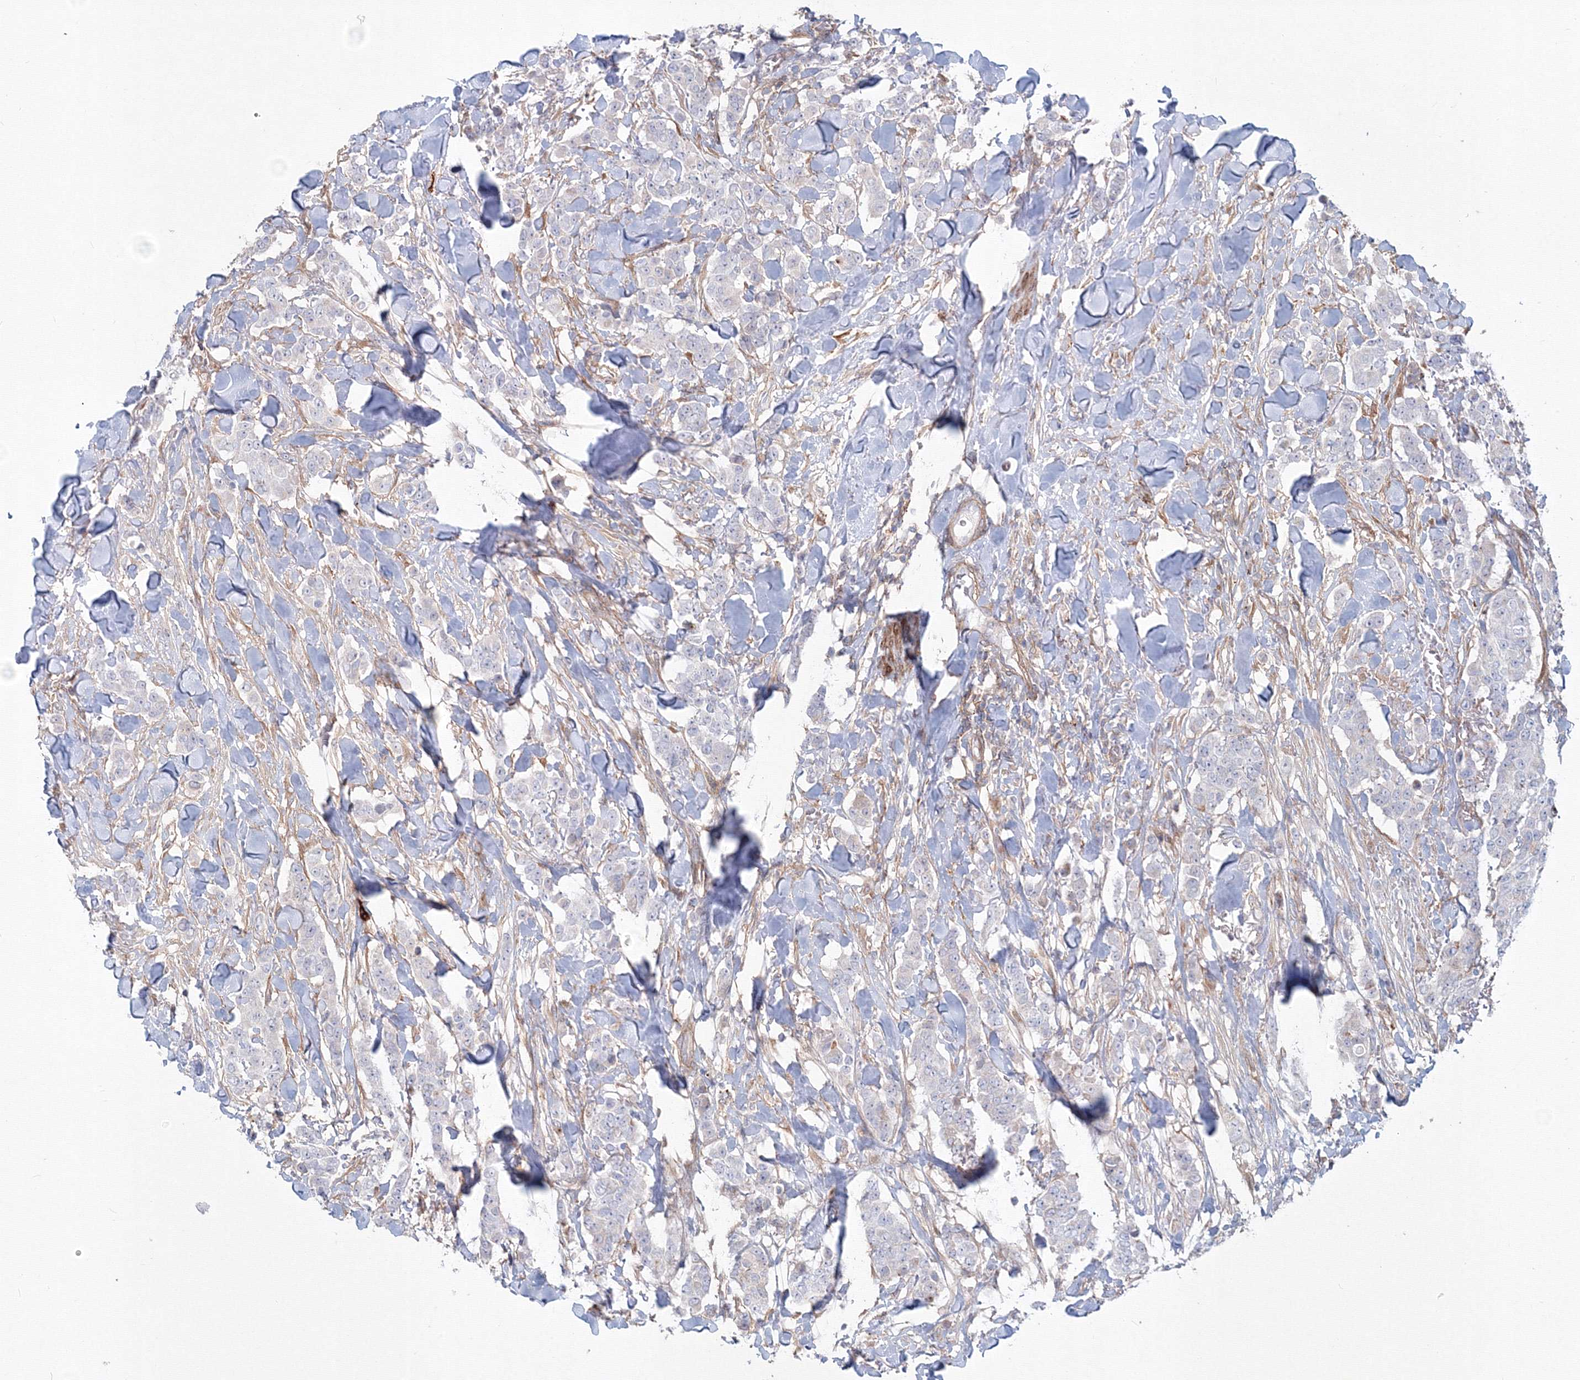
{"staining": {"intensity": "negative", "quantity": "none", "location": "none"}, "tissue": "breast cancer", "cell_type": "Tumor cells", "image_type": "cancer", "snomed": [{"axis": "morphology", "description": "Duct carcinoma"}, {"axis": "topography", "description": "Breast"}], "caption": "Immunohistochemistry micrograph of breast cancer (invasive ductal carcinoma) stained for a protein (brown), which exhibits no expression in tumor cells. (DAB immunohistochemistry with hematoxylin counter stain).", "gene": "SH3PXD2A", "patient": {"sex": "female", "age": 40}}